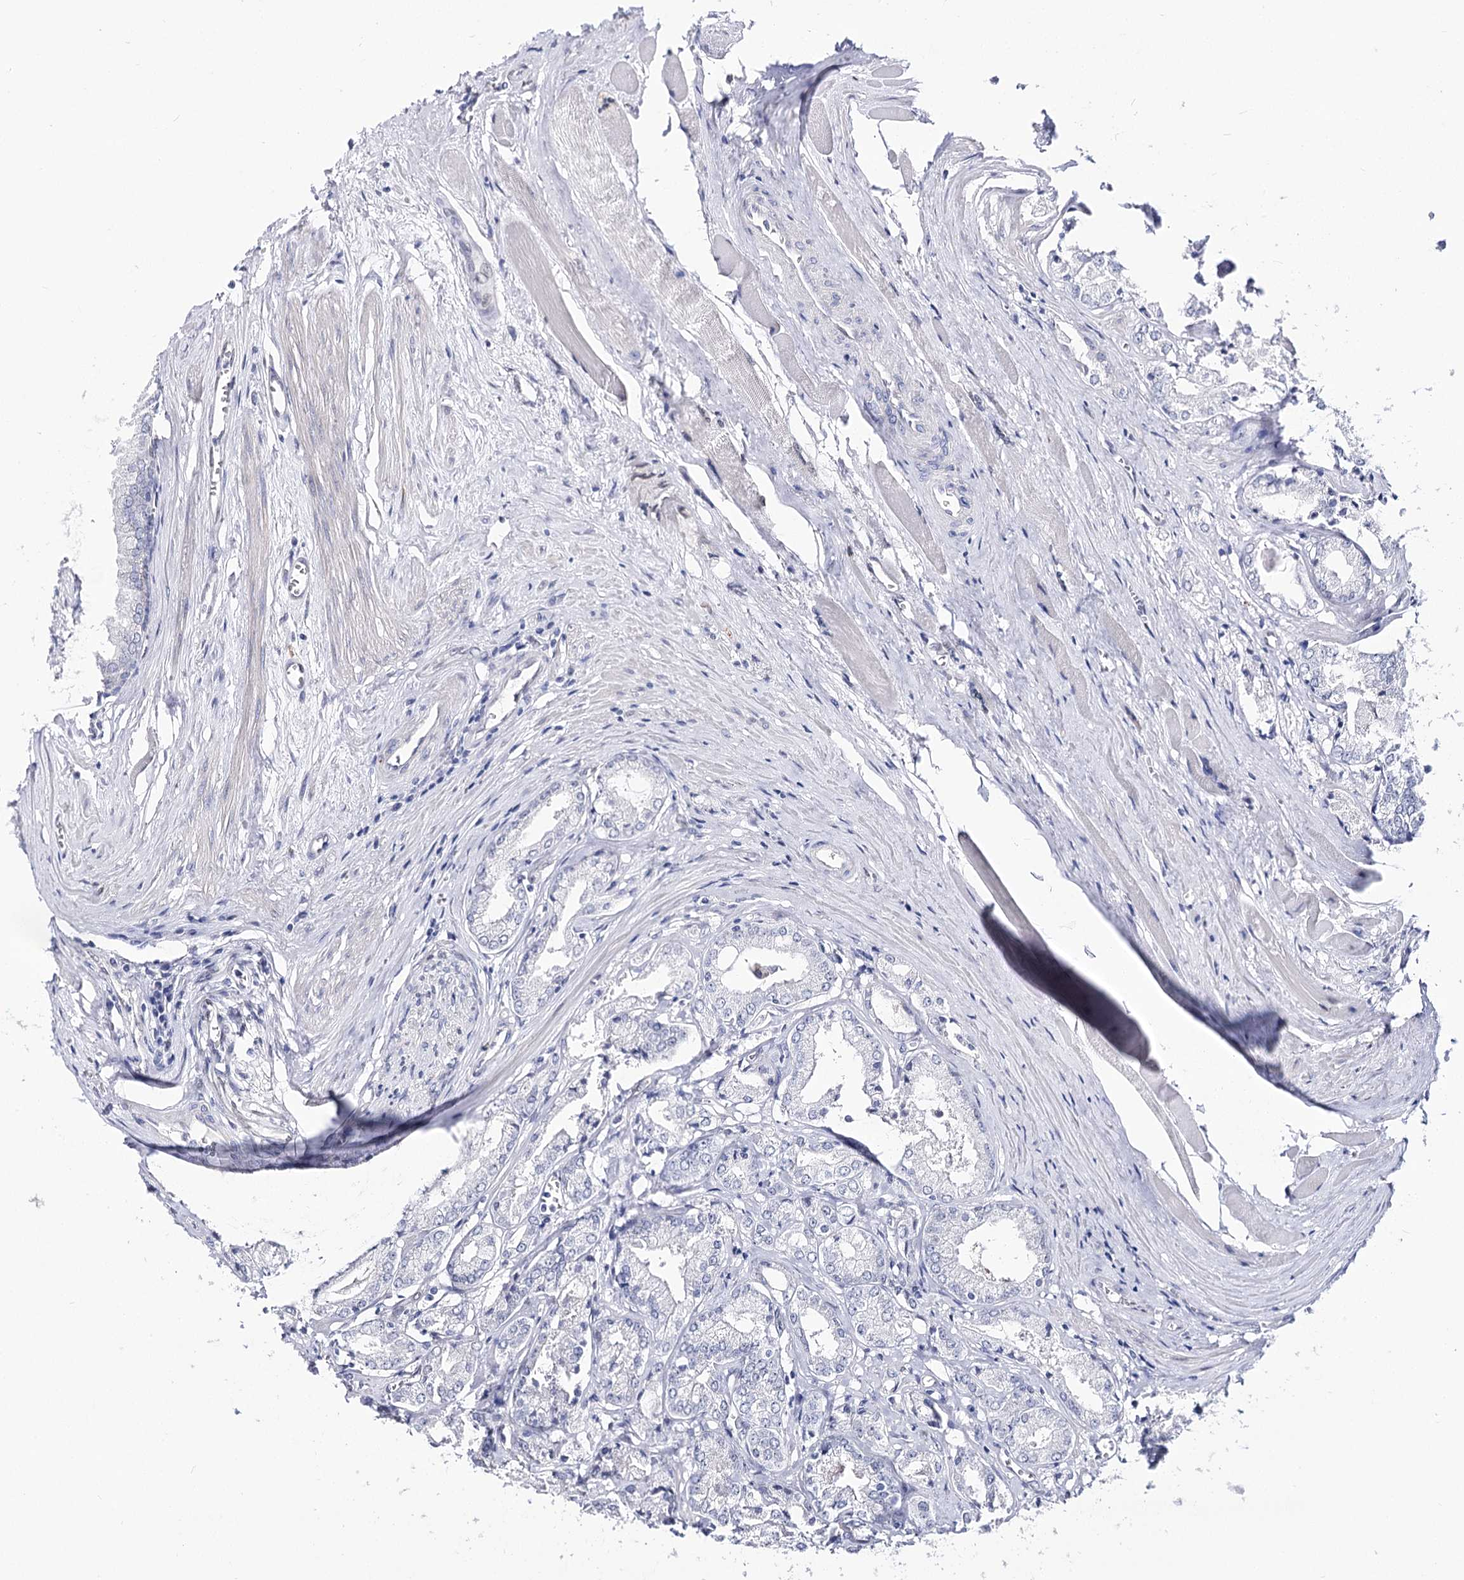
{"staining": {"intensity": "negative", "quantity": "none", "location": "none"}, "tissue": "prostate cancer", "cell_type": "Tumor cells", "image_type": "cancer", "snomed": [{"axis": "morphology", "description": "Adenocarcinoma, Low grade"}, {"axis": "topography", "description": "Prostate"}], "caption": "Immunohistochemical staining of human low-grade adenocarcinoma (prostate) demonstrates no significant staining in tumor cells.", "gene": "TMEM201", "patient": {"sex": "male", "age": 60}}